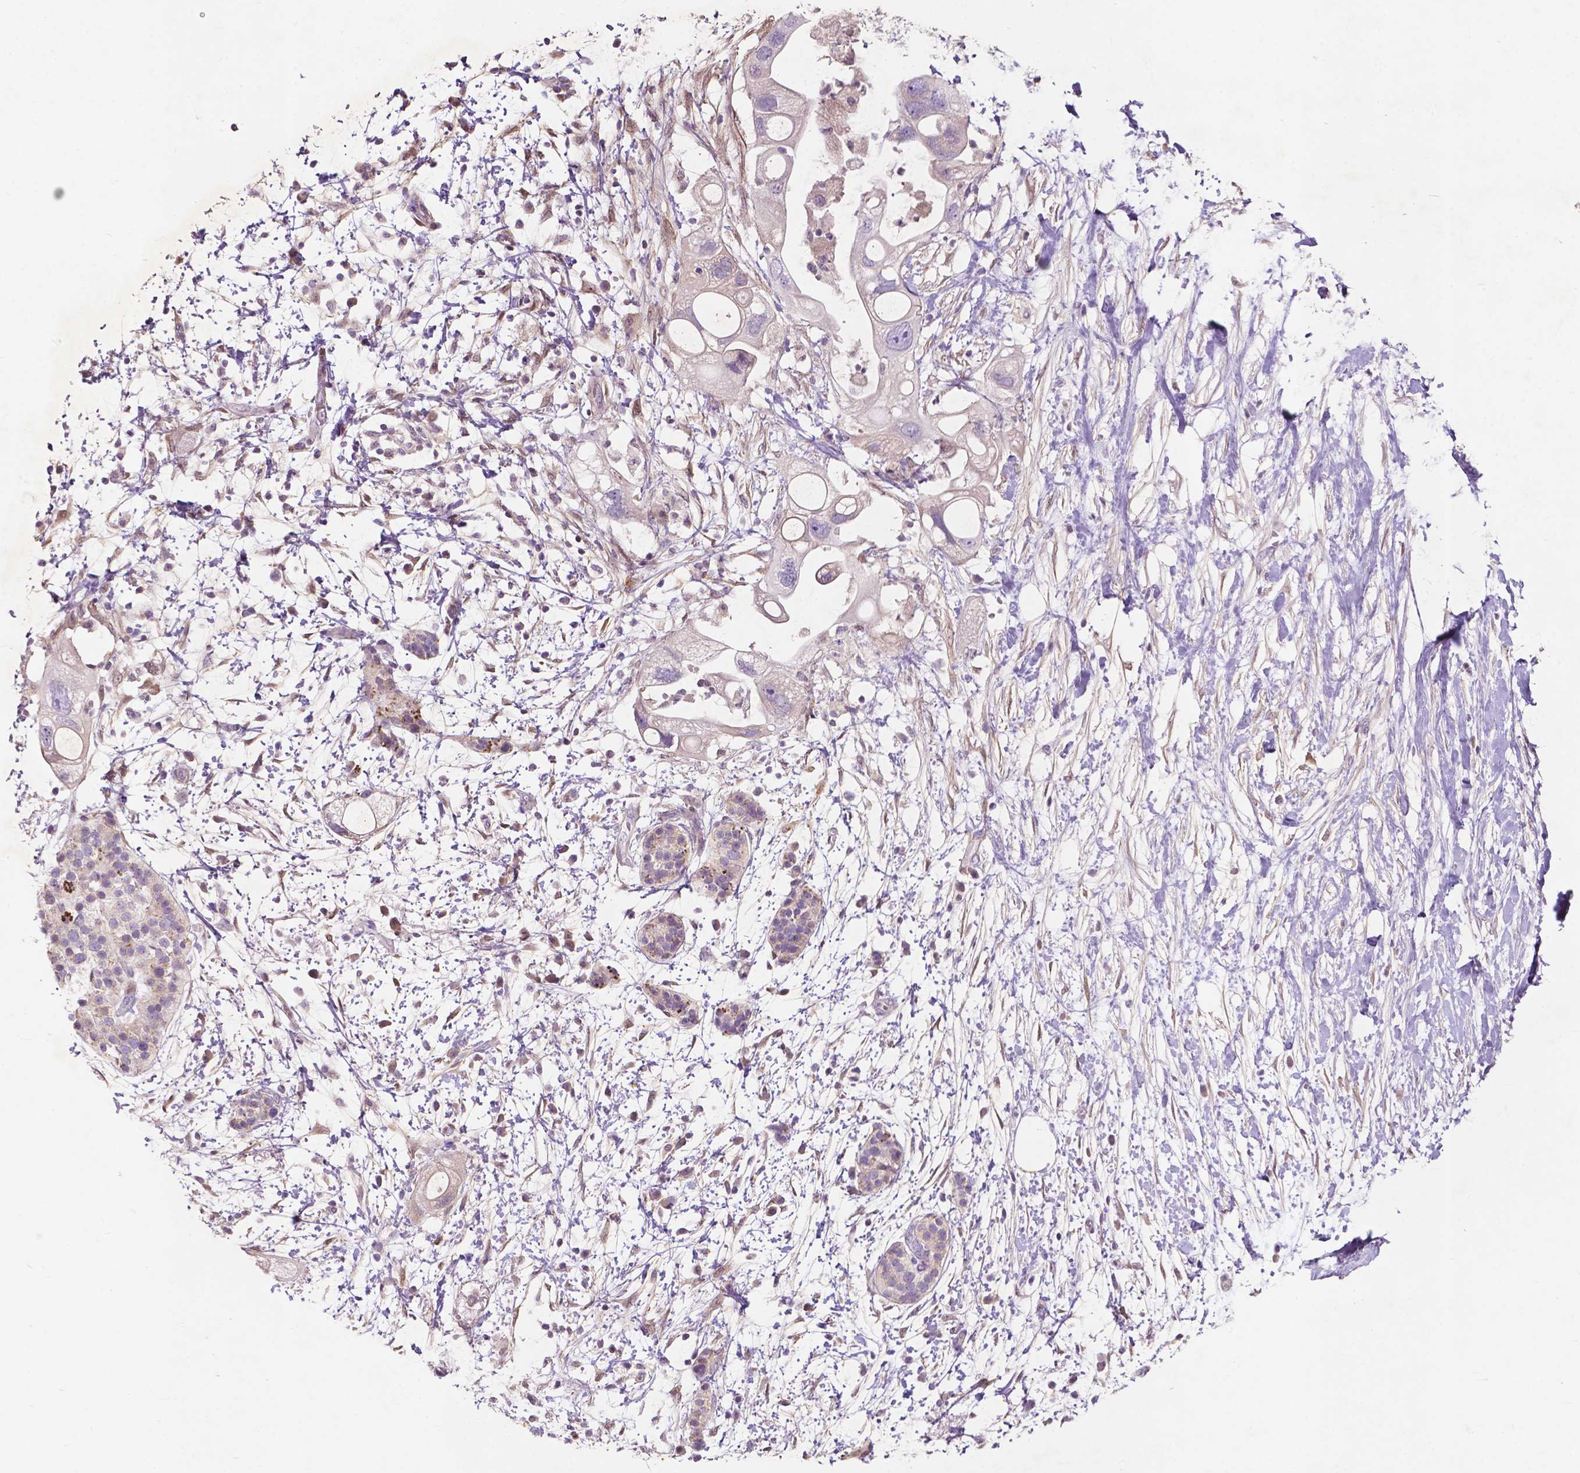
{"staining": {"intensity": "negative", "quantity": "none", "location": "none"}, "tissue": "pancreatic cancer", "cell_type": "Tumor cells", "image_type": "cancer", "snomed": [{"axis": "morphology", "description": "Adenocarcinoma, NOS"}, {"axis": "topography", "description": "Pancreas"}], "caption": "Immunohistochemistry micrograph of pancreatic cancer (adenocarcinoma) stained for a protein (brown), which reveals no staining in tumor cells. Brightfield microscopy of IHC stained with DAB (brown) and hematoxylin (blue), captured at high magnification.", "gene": "GPR37", "patient": {"sex": "female", "age": 72}}